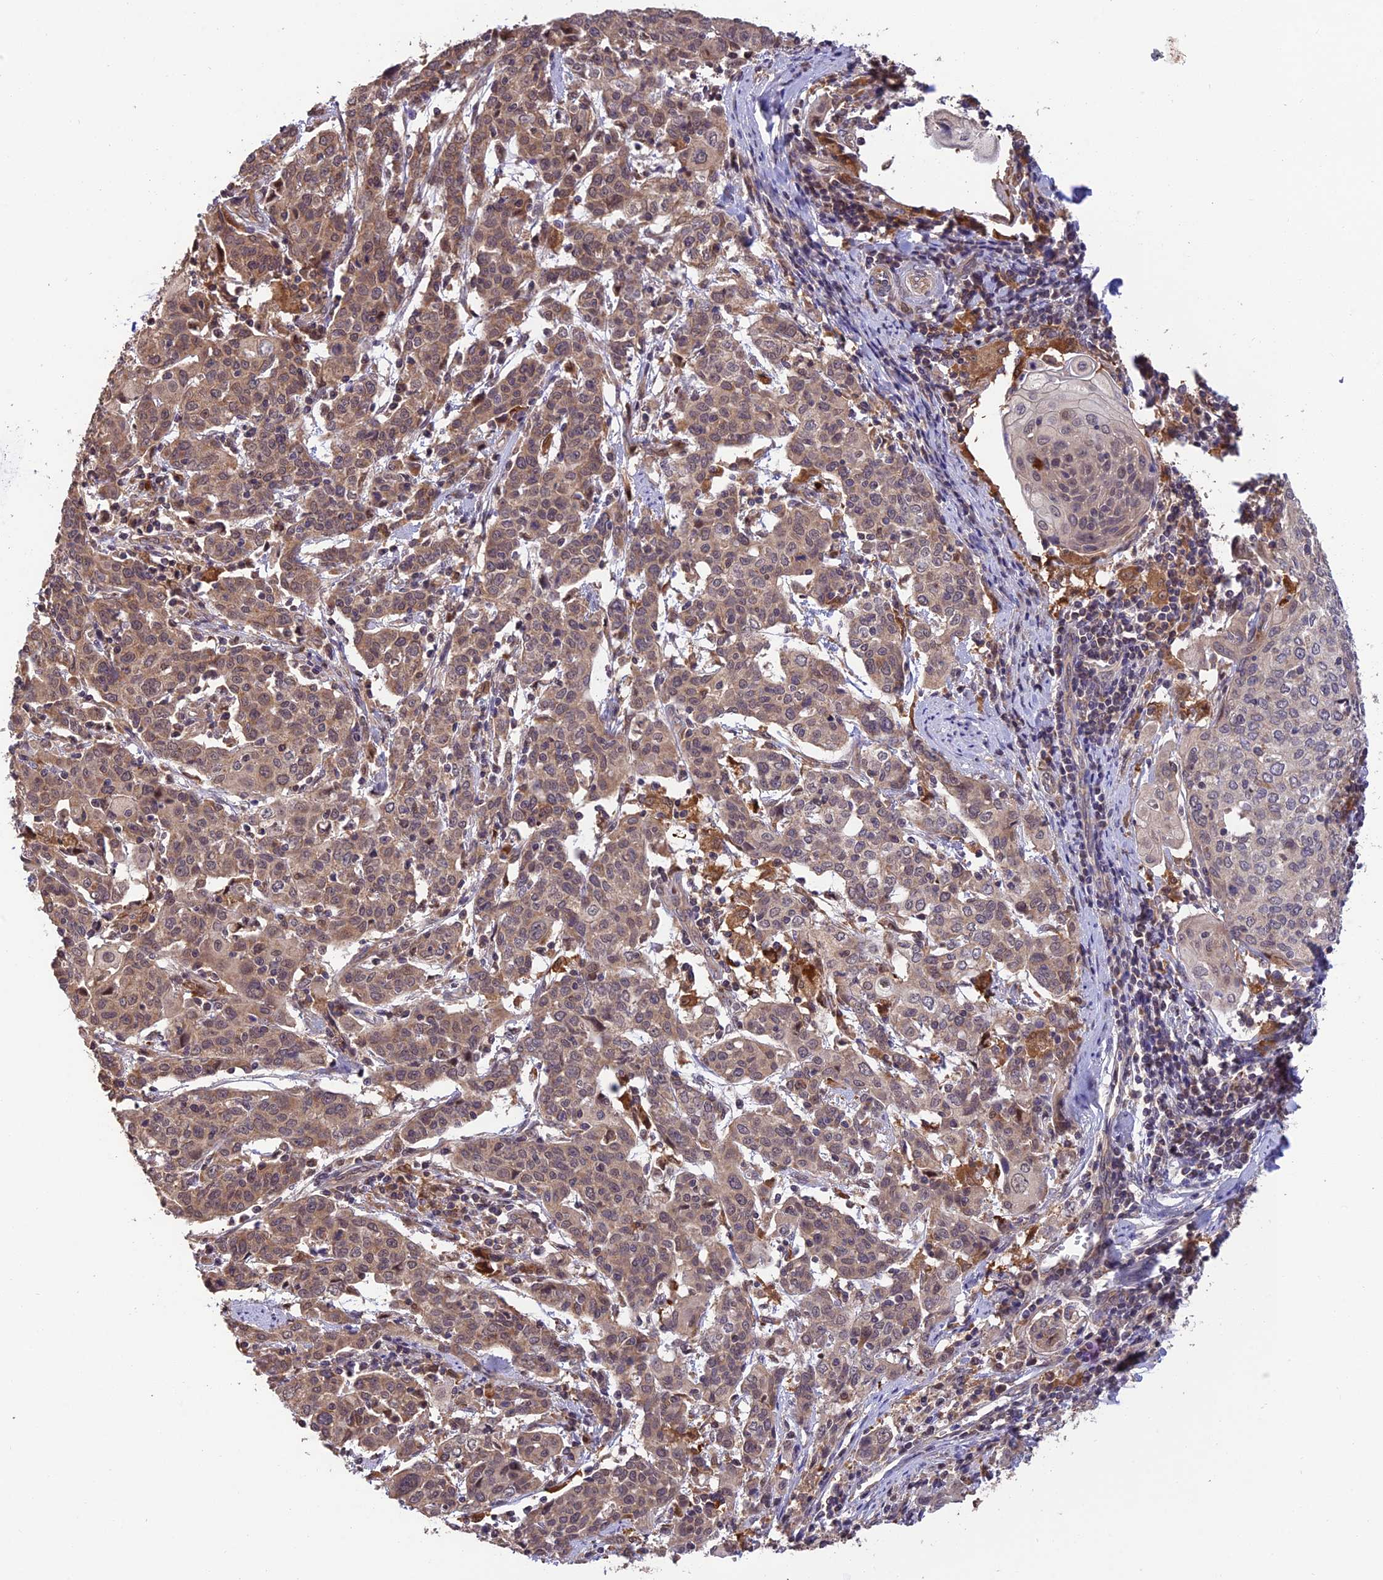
{"staining": {"intensity": "weak", "quantity": "25%-75%", "location": "cytoplasmic/membranous"}, "tissue": "cervical cancer", "cell_type": "Tumor cells", "image_type": "cancer", "snomed": [{"axis": "morphology", "description": "Squamous cell carcinoma, NOS"}, {"axis": "topography", "description": "Cervix"}], "caption": "Cervical squamous cell carcinoma stained for a protein demonstrates weak cytoplasmic/membranous positivity in tumor cells.", "gene": "MNS1", "patient": {"sex": "female", "age": 67}}